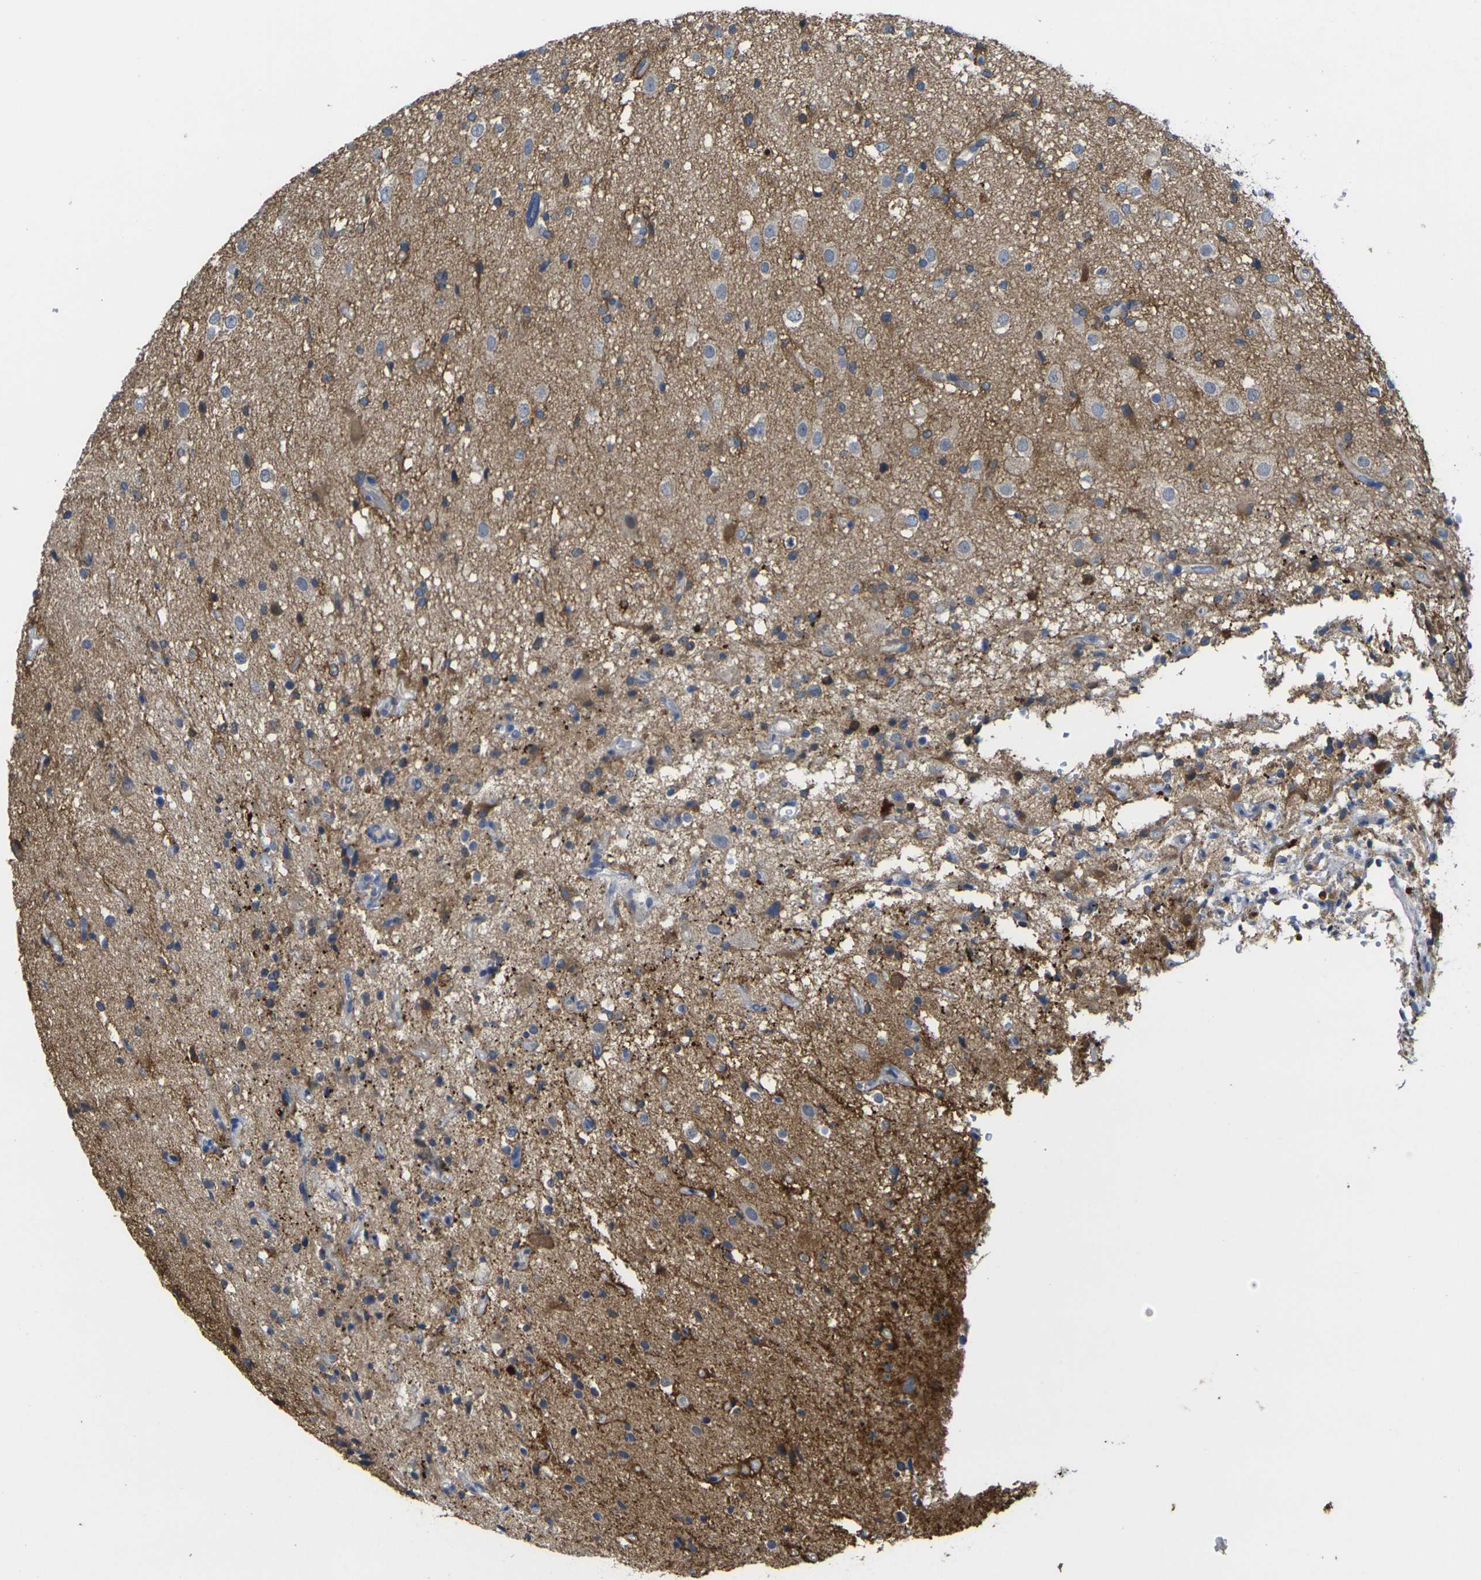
{"staining": {"intensity": "moderate", "quantity": "<25%", "location": "cytoplasmic/membranous"}, "tissue": "glioma", "cell_type": "Tumor cells", "image_type": "cancer", "snomed": [{"axis": "morphology", "description": "Glioma, malignant, High grade"}, {"axis": "topography", "description": "Brain"}], "caption": "Protein analysis of glioma tissue demonstrates moderate cytoplasmic/membranous positivity in about <25% of tumor cells.", "gene": "GNA12", "patient": {"sex": "male", "age": 33}}